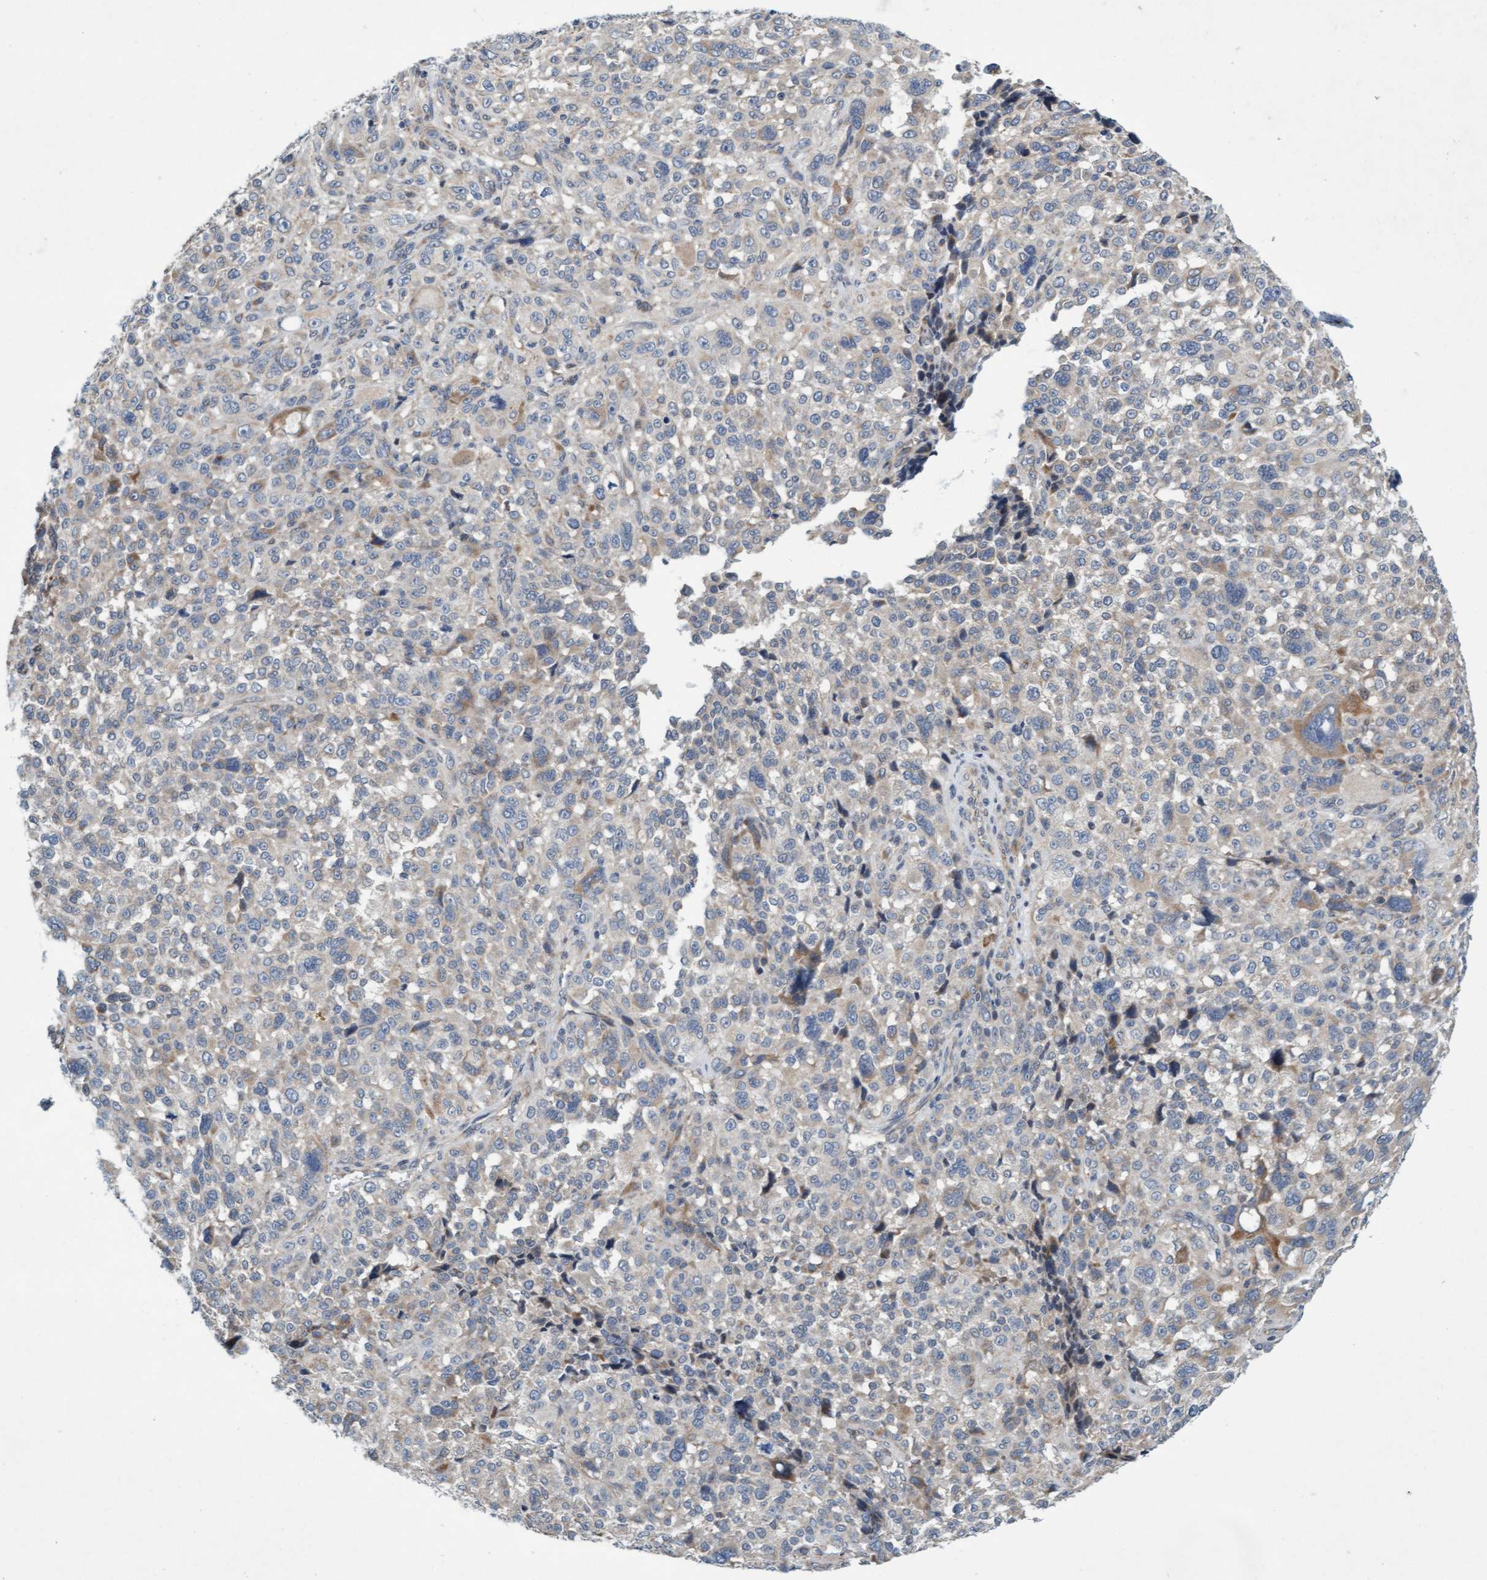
{"staining": {"intensity": "weak", "quantity": "<25%", "location": "cytoplasmic/membranous"}, "tissue": "melanoma", "cell_type": "Tumor cells", "image_type": "cancer", "snomed": [{"axis": "morphology", "description": "Malignant melanoma, NOS"}, {"axis": "topography", "description": "Skin"}], "caption": "Human malignant melanoma stained for a protein using immunohistochemistry reveals no positivity in tumor cells.", "gene": "DDHD2", "patient": {"sex": "female", "age": 55}}